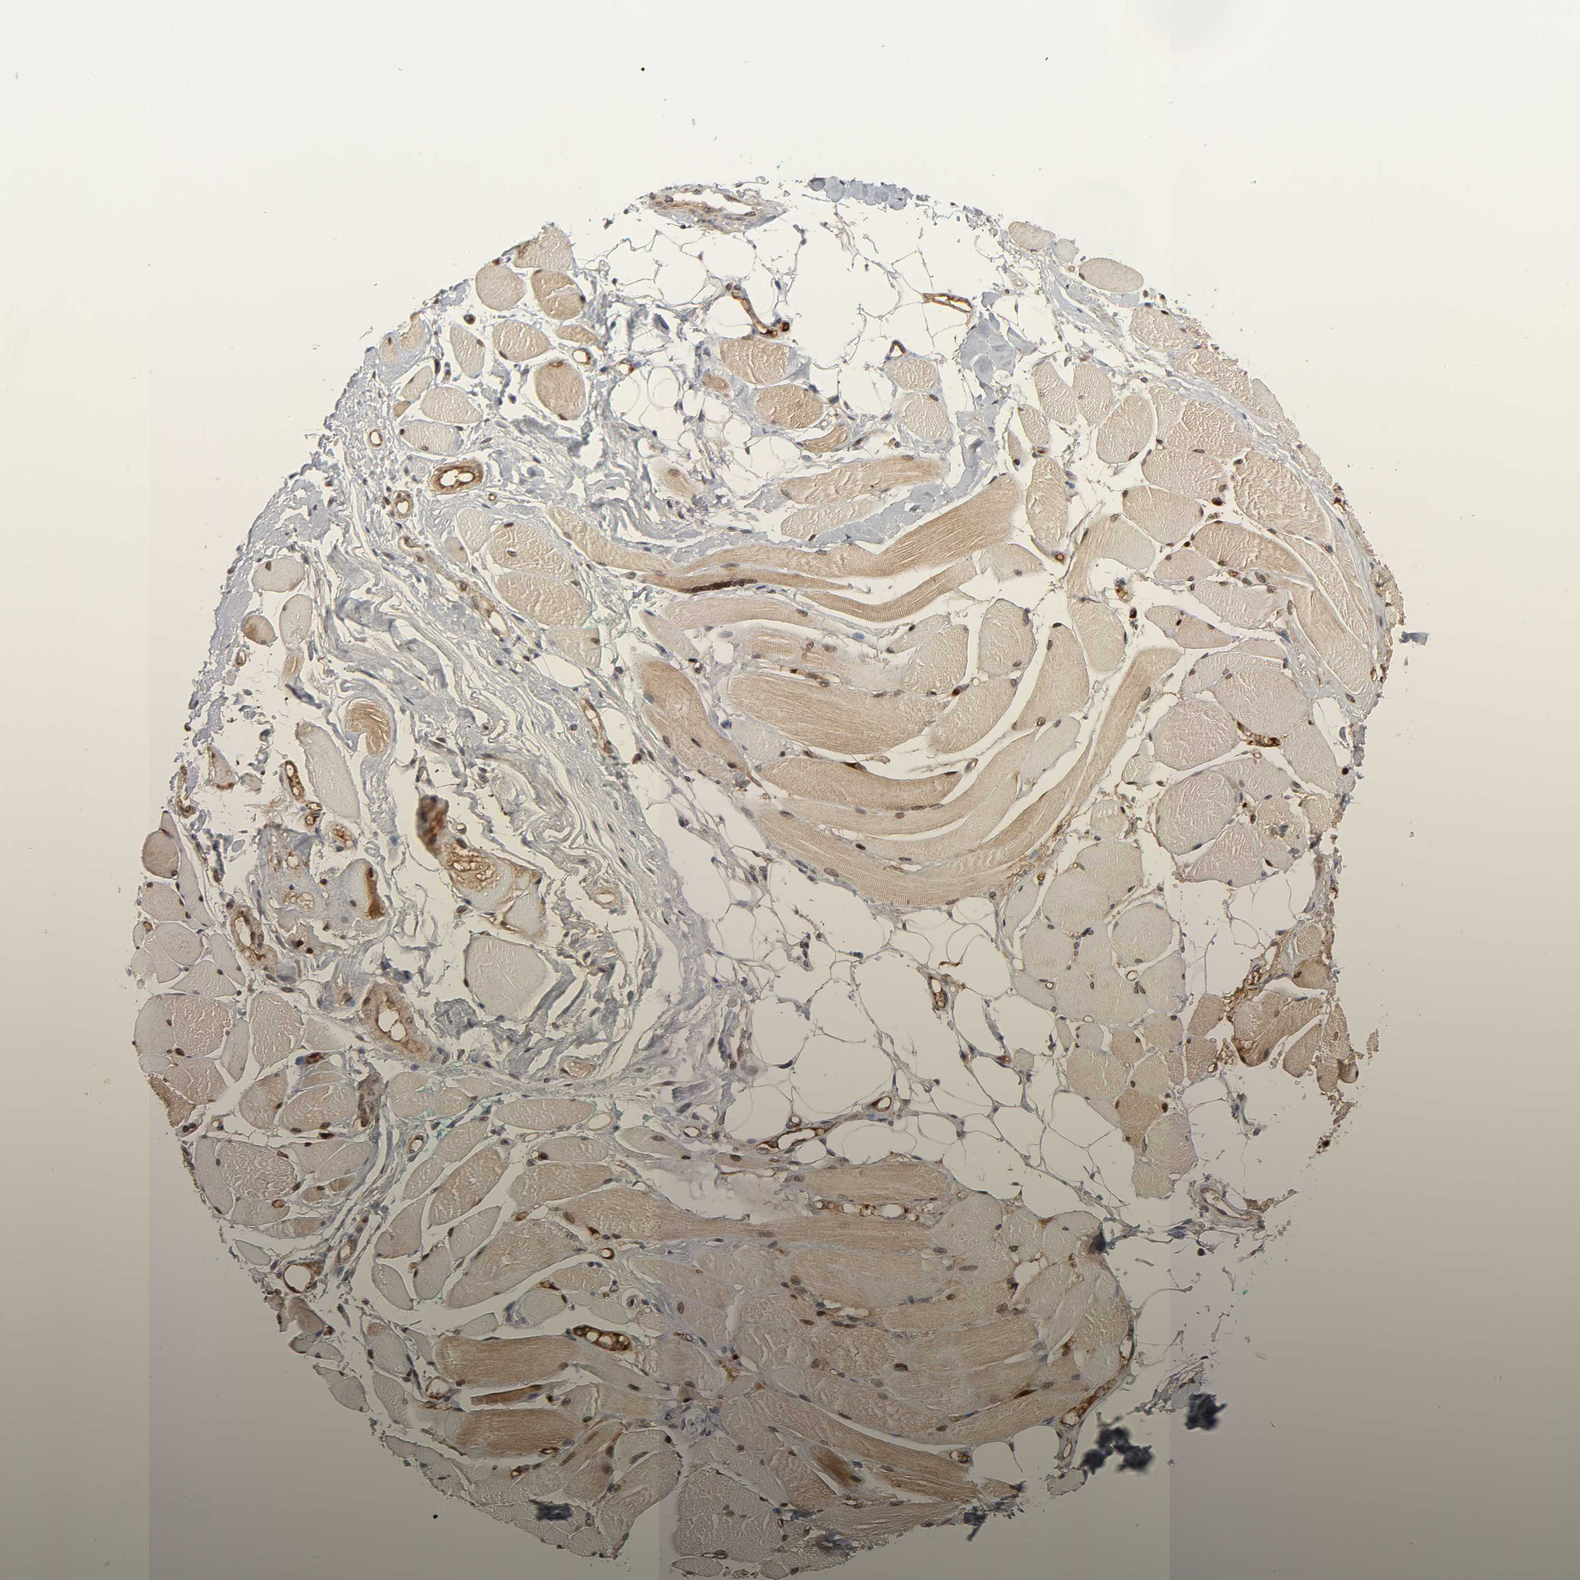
{"staining": {"intensity": "moderate", "quantity": ">75%", "location": "cytoplasmic/membranous,nuclear"}, "tissue": "skeletal muscle", "cell_type": "Myocytes", "image_type": "normal", "snomed": [{"axis": "morphology", "description": "Normal tissue, NOS"}, {"axis": "topography", "description": "Skeletal muscle"}, {"axis": "topography", "description": "Peripheral nerve tissue"}], "caption": "This histopathology image reveals immunohistochemistry staining of normal skeletal muscle, with medium moderate cytoplasmic/membranous,nuclear staining in approximately >75% of myocytes.", "gene": "CPN2", "patient": {"sex": "female", "age": 84}}